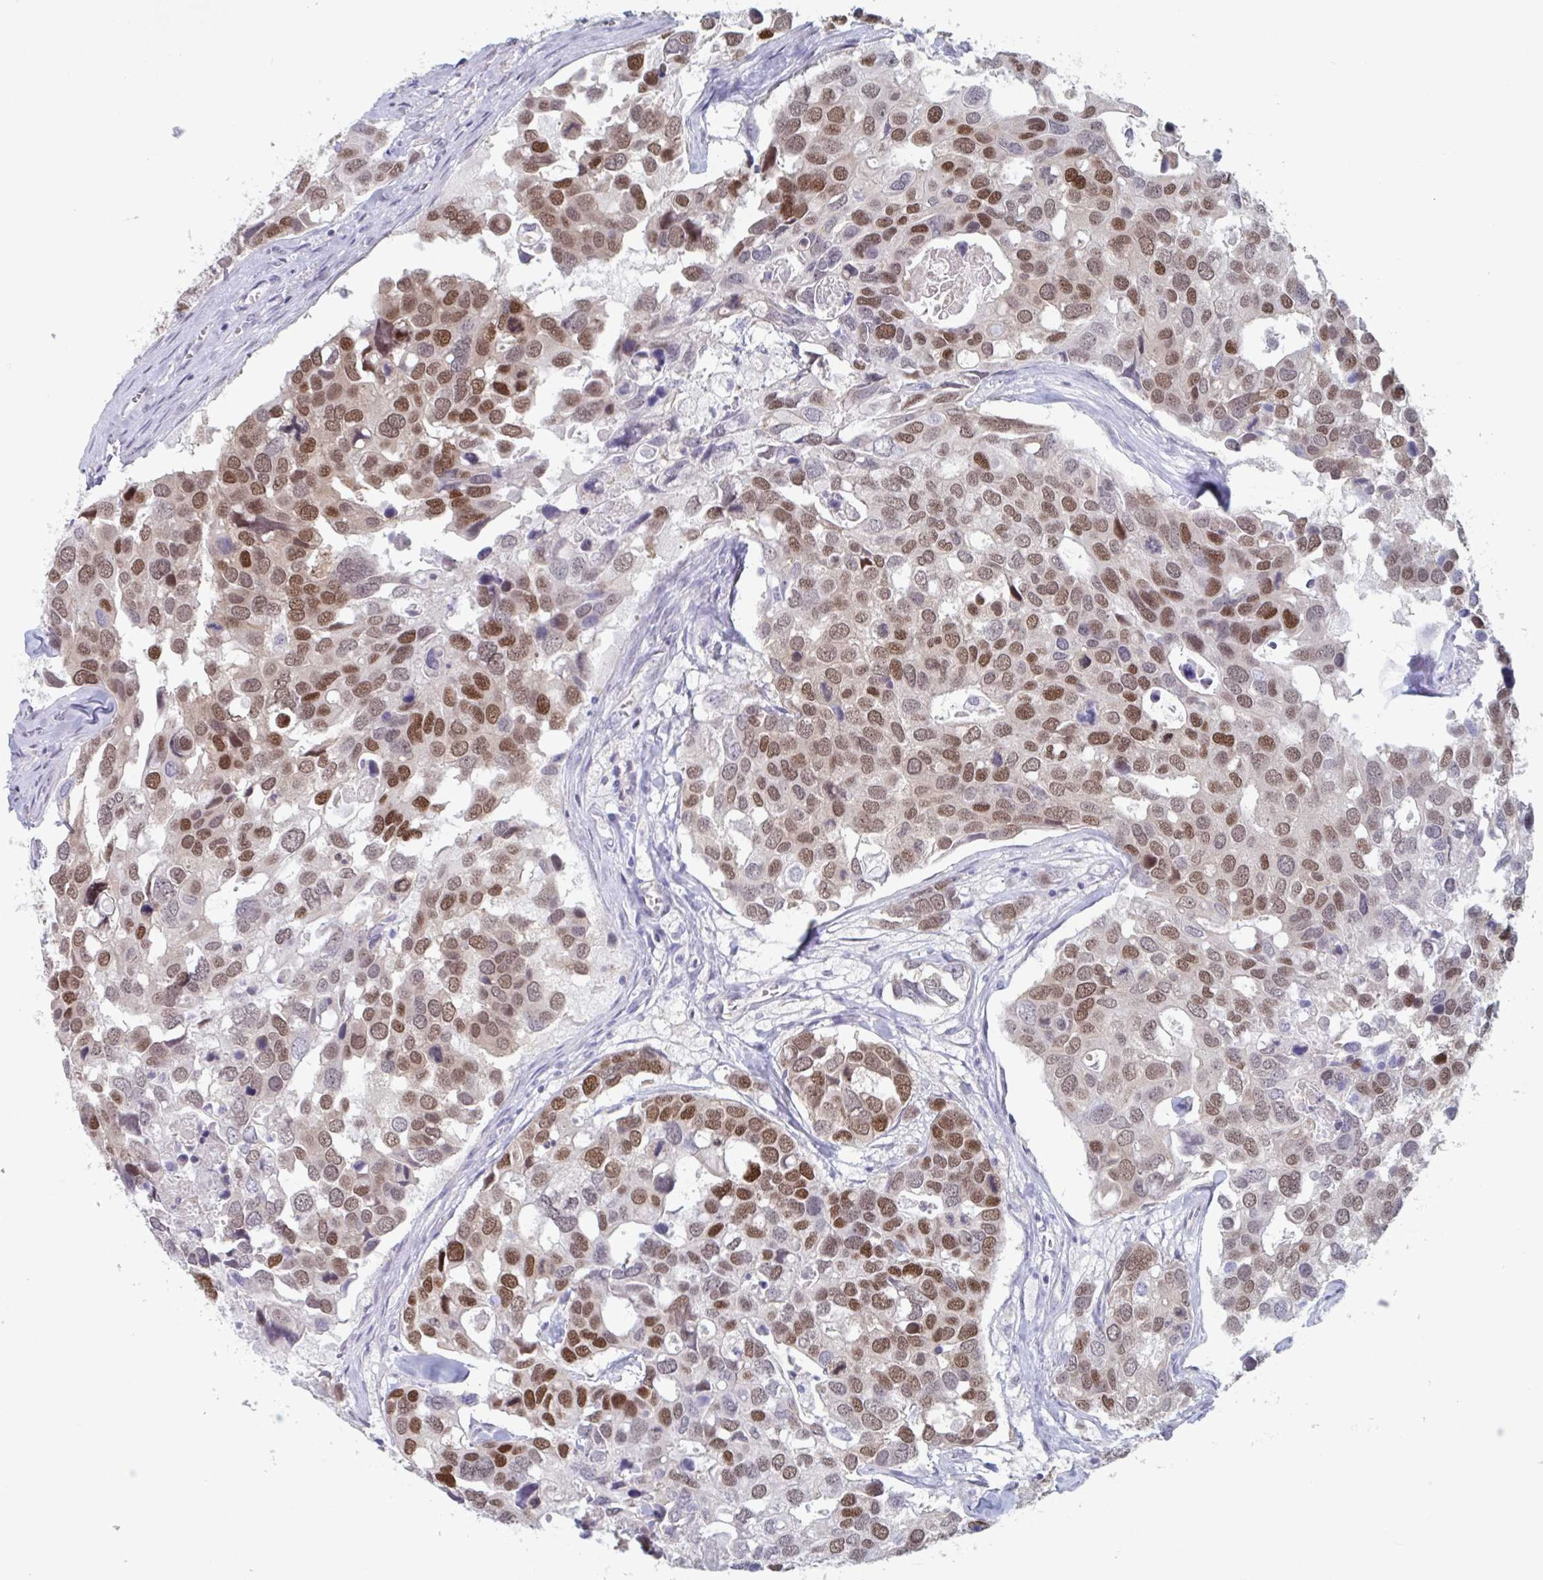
{"staining": {"intensity": "moderate", "quantity": ">75%", "location": "nuclear"}, "tissue": "breast cancer", "cell_type": "Tumor cells", "image_type": "cancer", "snomed": [{"axis": "morphology", "description": "Duct carcinoma"}, {"axis": "topography", "description": "Breast"}], "caption": "Immunohistochemistry of breast cancer displays medium levels of moderate nuclear staining in approximately >75% of tumor cells. Immunohistochemistry (ihc) stains the protein of interest in brown and the nuclei are stained blue.", "gene": "FOXA1", "patient": {"sex": "female", "age": 83}}